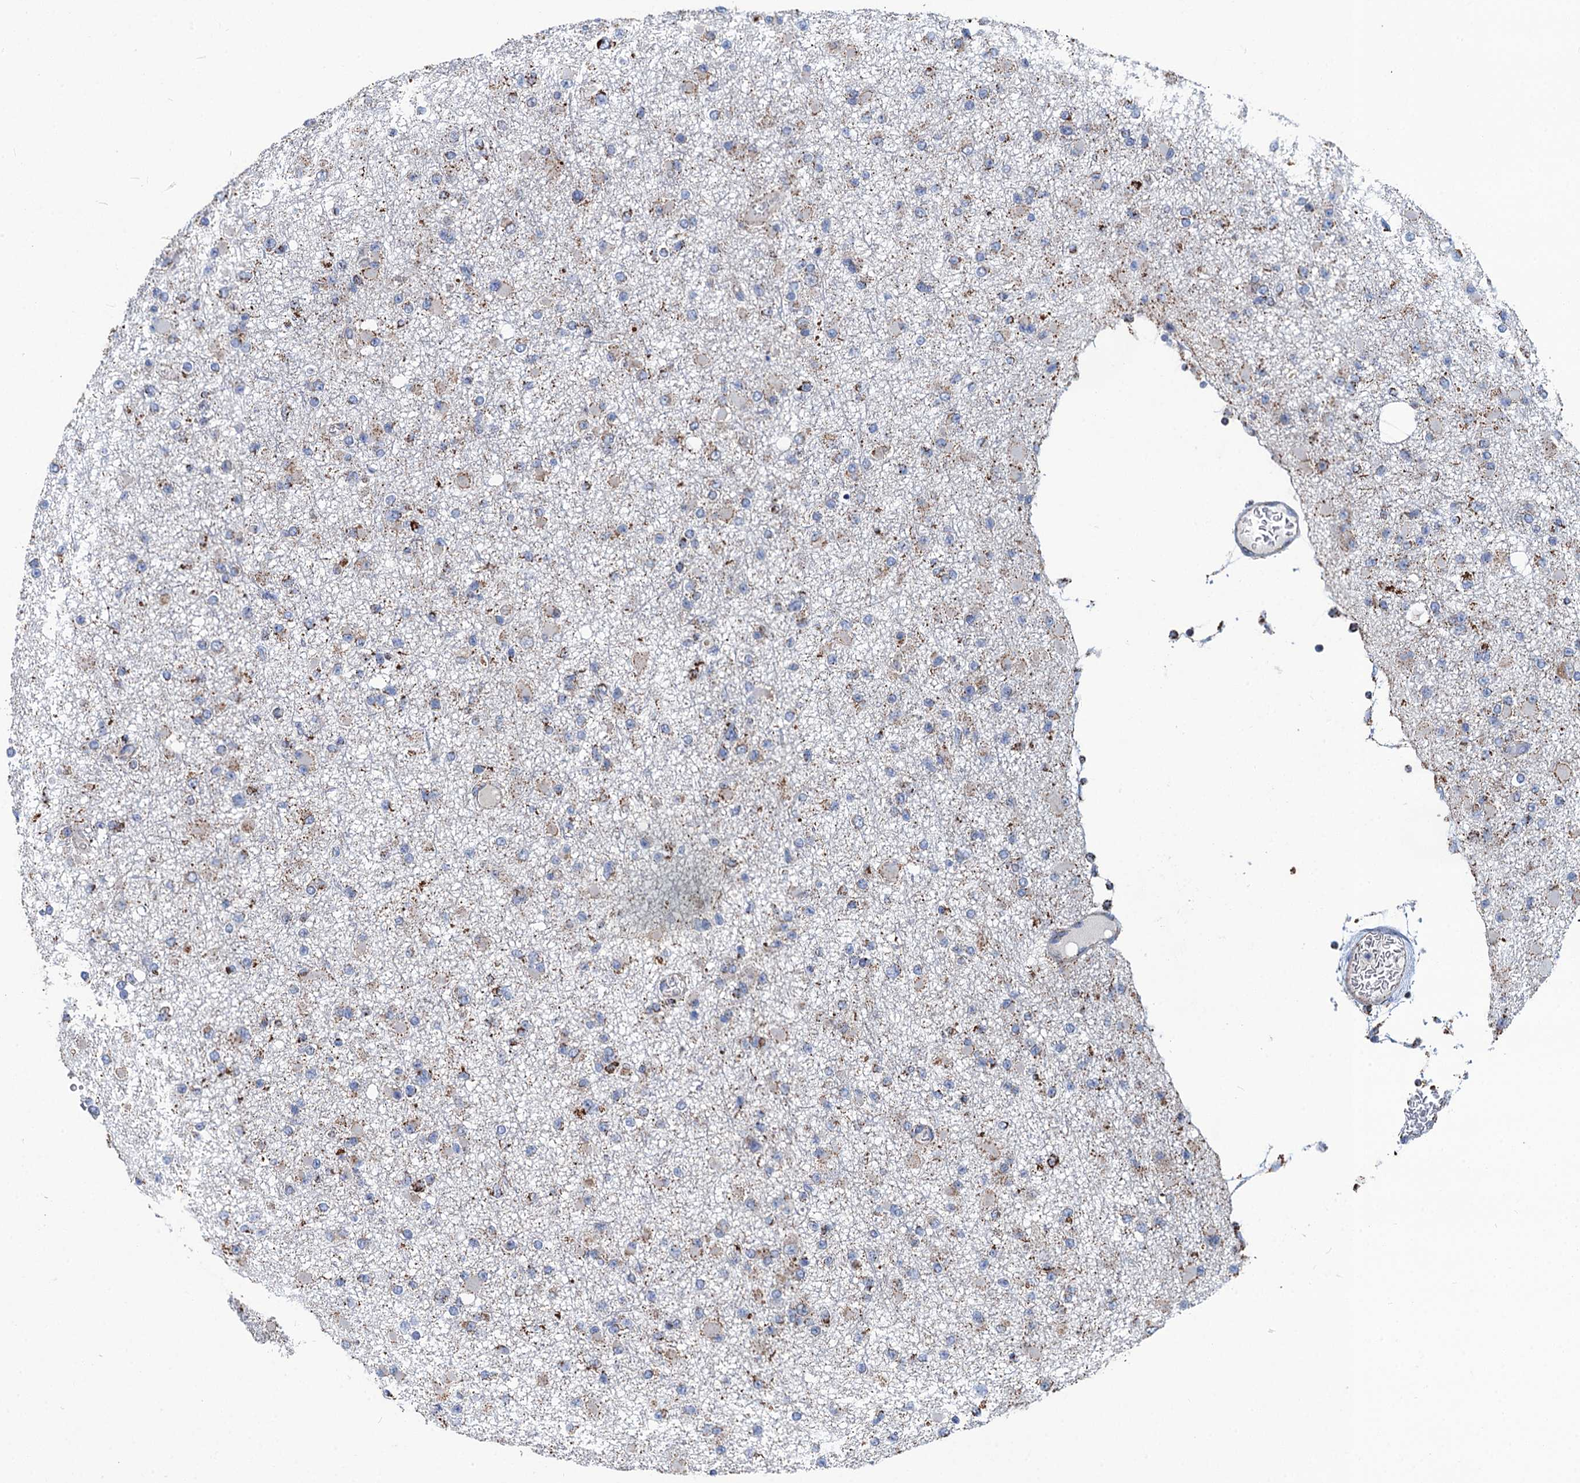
{"staining": {"intensity": "moderate", "quantity": "25%-75%", "location": "cytoplasmic/membranous"}, "tissue": "glioma", "cell_type": "Tumor cells", "image_type": "cancer", "snomed": [{"axis": "morphology", "description": "Glioma, malignant, Low grade"}, {"axis": "topography", "description": "Brain"}], "caption": "A high-resolution micrograph shows immunohistochemistry staining of glioma, which exhibits moderate cytoplasmic/membranous expression in about 25%-75% of tumor cells.", "gene": "IVD", "patient": {"sex": "female", "age": 22}}